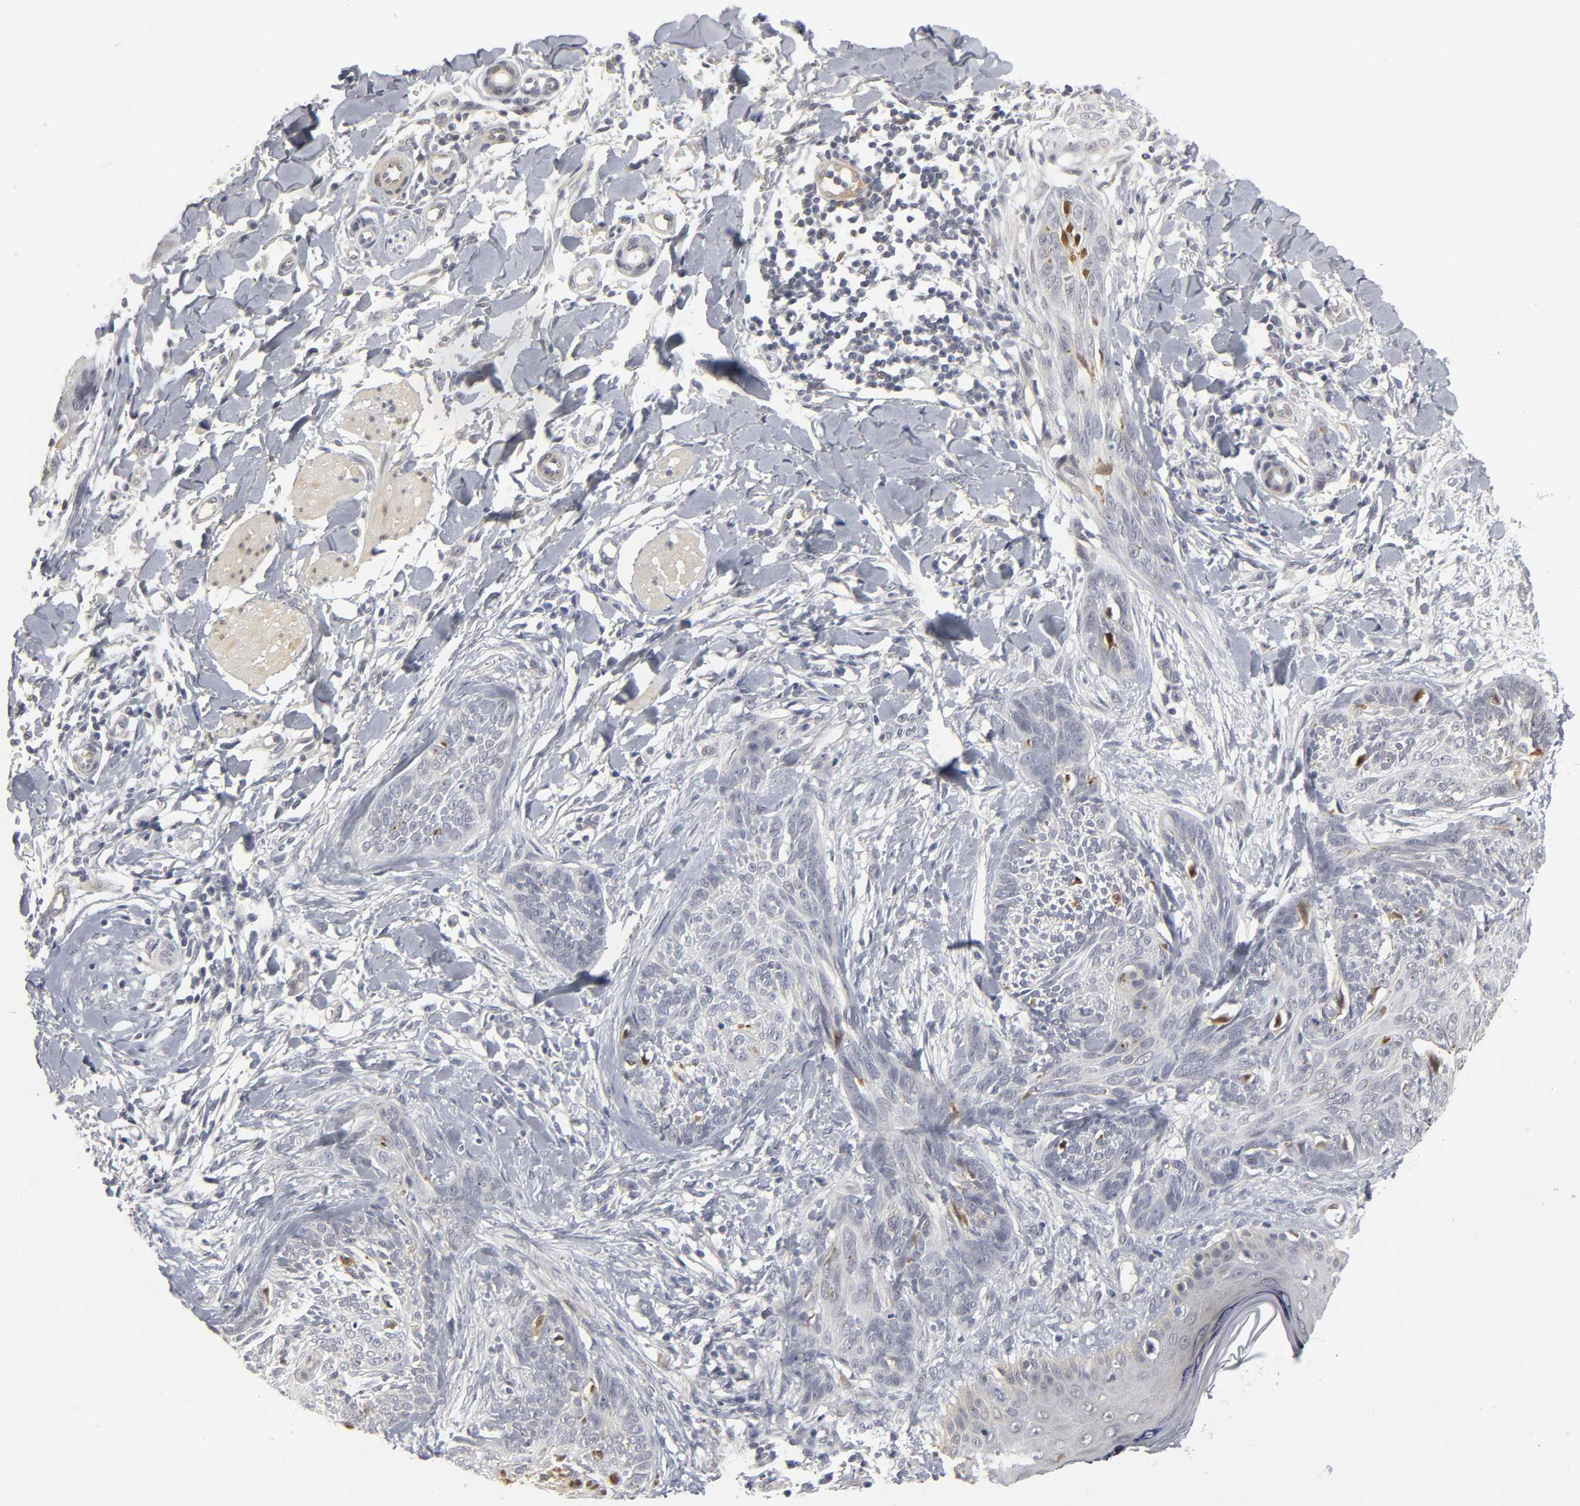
{"staining": {"intensity": "moderate", "quantity": "<25%", "location": "nuclear"}, "tissue": "skin cancer", "cell_type": "Tumor cells", "image_type": "cancer", "snomed": [{"axis": "morphology", "description": "Normal tissue, NOS"}, {"axis": "morphology", "description": "Basal cell carcinoma"}, {"axis": "topography", "description": "Skin"}], "caption": "Brown immunohistochemical staining in basal cell carcinoma (skin) displays moderate nuclear expression in about <25% of tumor cells. Using DAB (3,3'-diaminobenzidine) (brown) and hematoxylin (blue) stains, captured at high magnification using brightfield microscopy.", "gene": "PDLIM3", "patient": {"sex": "male", "age": 71}}